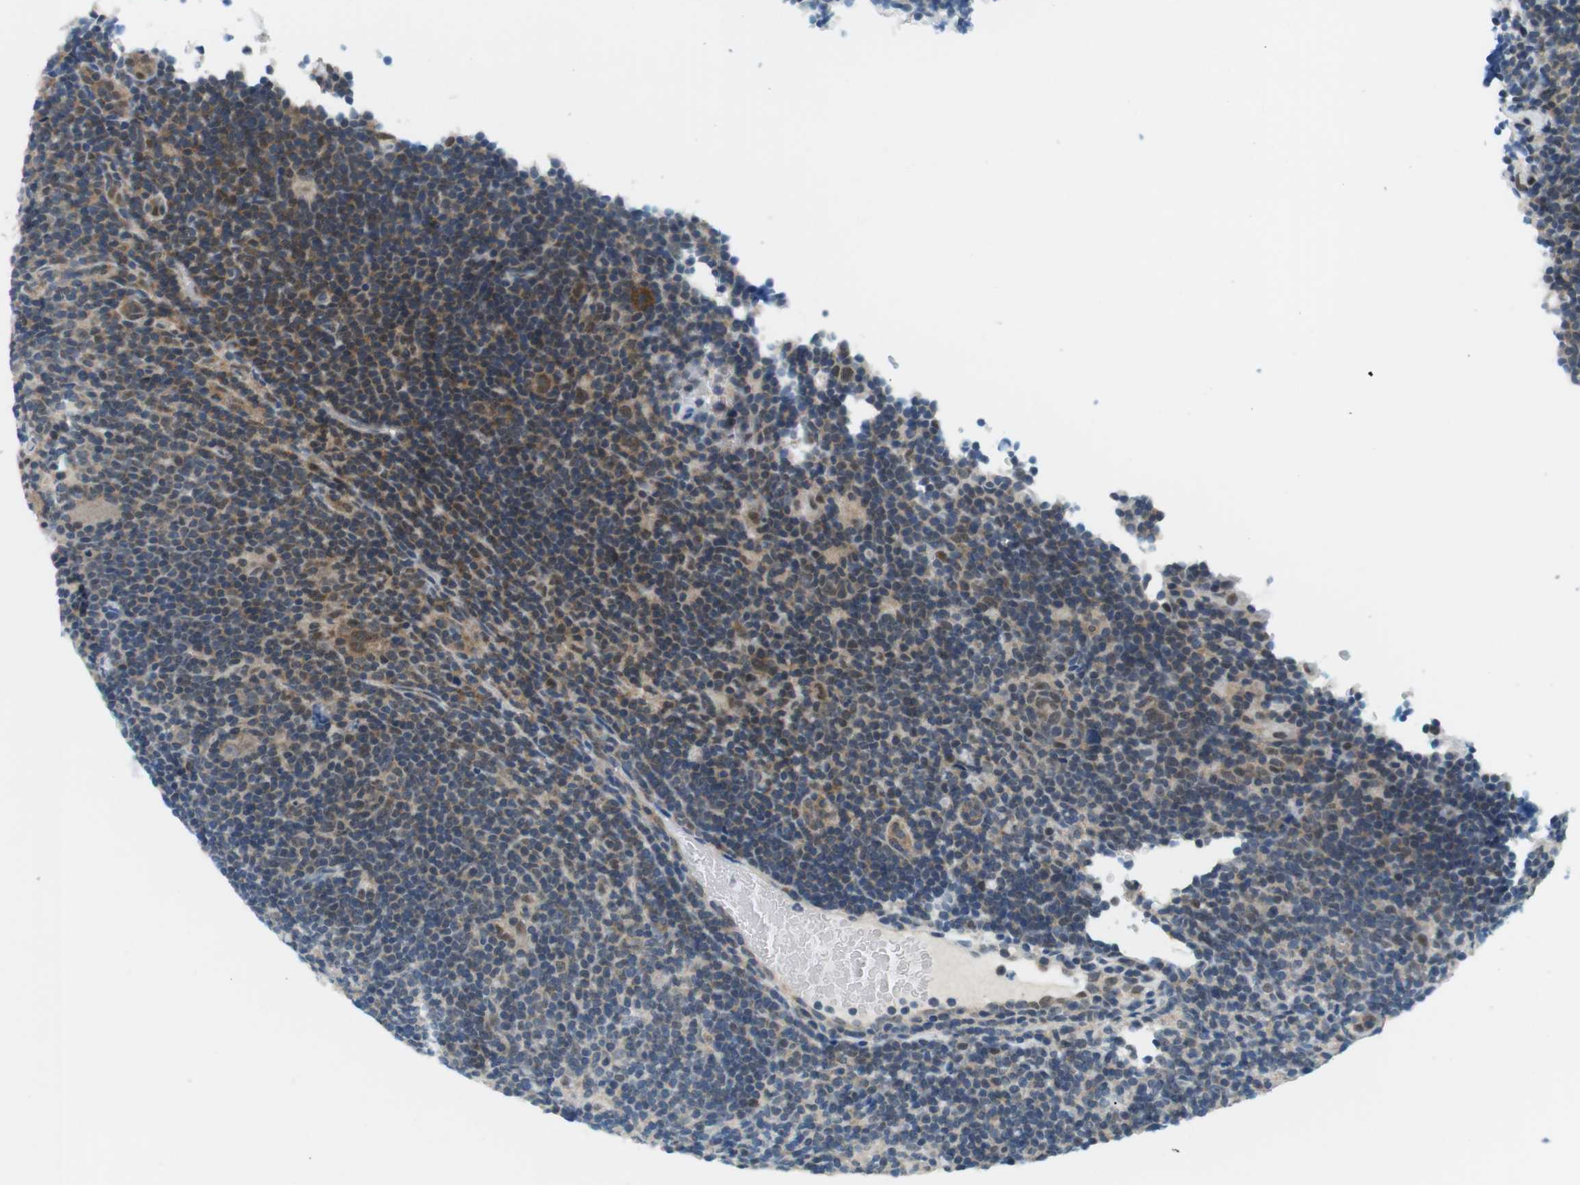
{"staining": {"intensity": "moderate", "quantity": ">75%", "location": "cytoplasmic/membranous"}, "tissue": "lymphoma", "cell_type": "Tumor cells", "image_type": "cancer", "snomed": [{"axis": "morphology", "description": "Hodgkin's disease, NOS"}, {"axis": "topography", "description": "Lymph node"}], "caption": "Human Hodgkin's disease stained with a protein marker exhibits moderate staining in tumor cells.", "gene": "CSNK2B", "patient": {"sex": "female", "age": 57}}